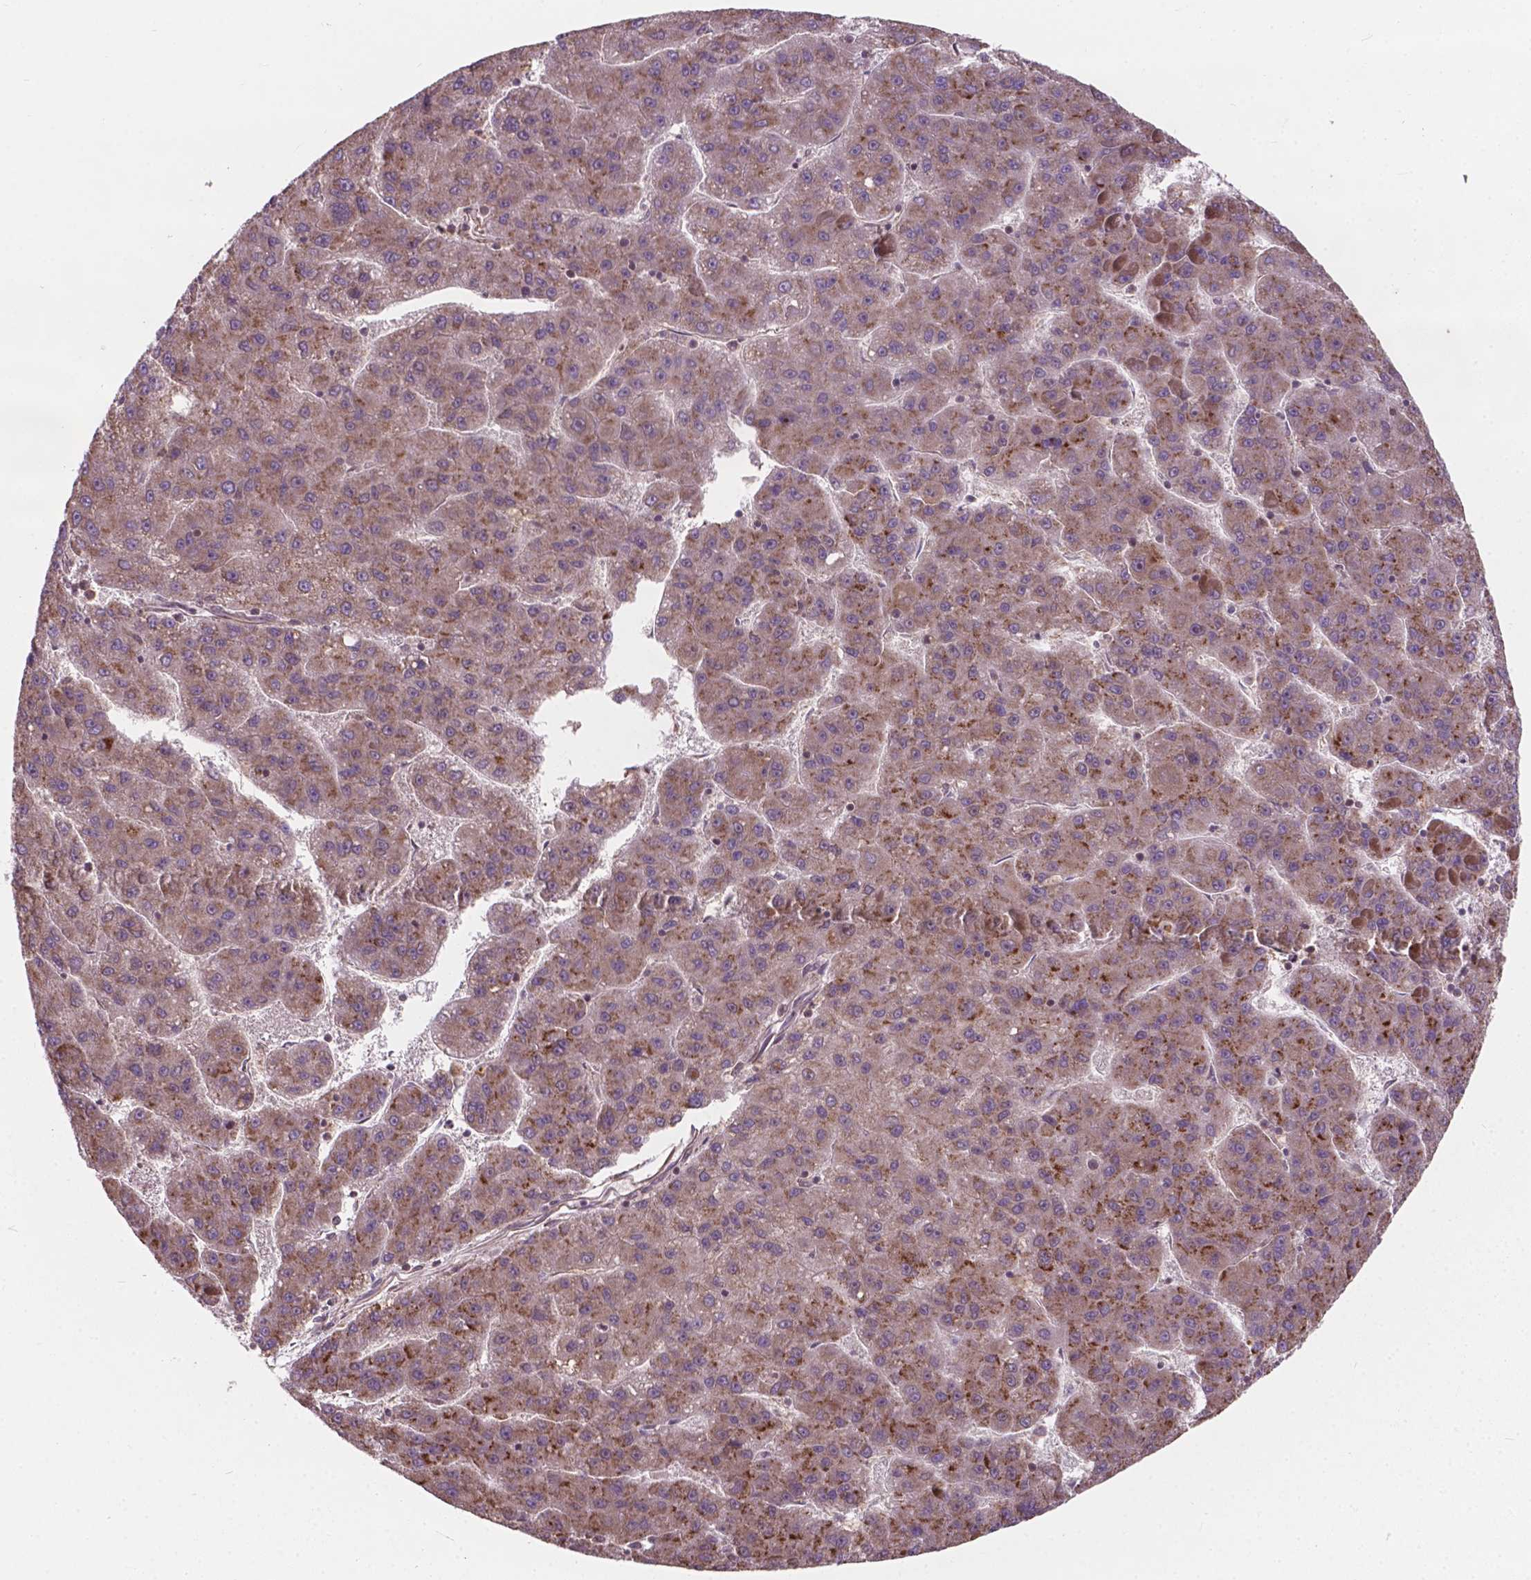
{"staining": {"intensity": "moderate", "quantity": "25%-75%", "location": "cytoplasmic/membranous"}, "tissue": "liver cancer", "cell_type": "Tumor cells", "image_type": "cancer", "snomed": [{"axis": "morphology", "description": "Carcinoma, Hepatocellular, NOS"}, {"axis": "topography", "description": "Liver"}], "caption": "About 25%-75% of tumor cells in liver hepatocellular carcinoma show moderate cytoplasmic/membranous protein staining as visualized by brown immunohistochemical staining.", "gene": "MRPL33", "patient": {"sex": "female", "age": 82}}